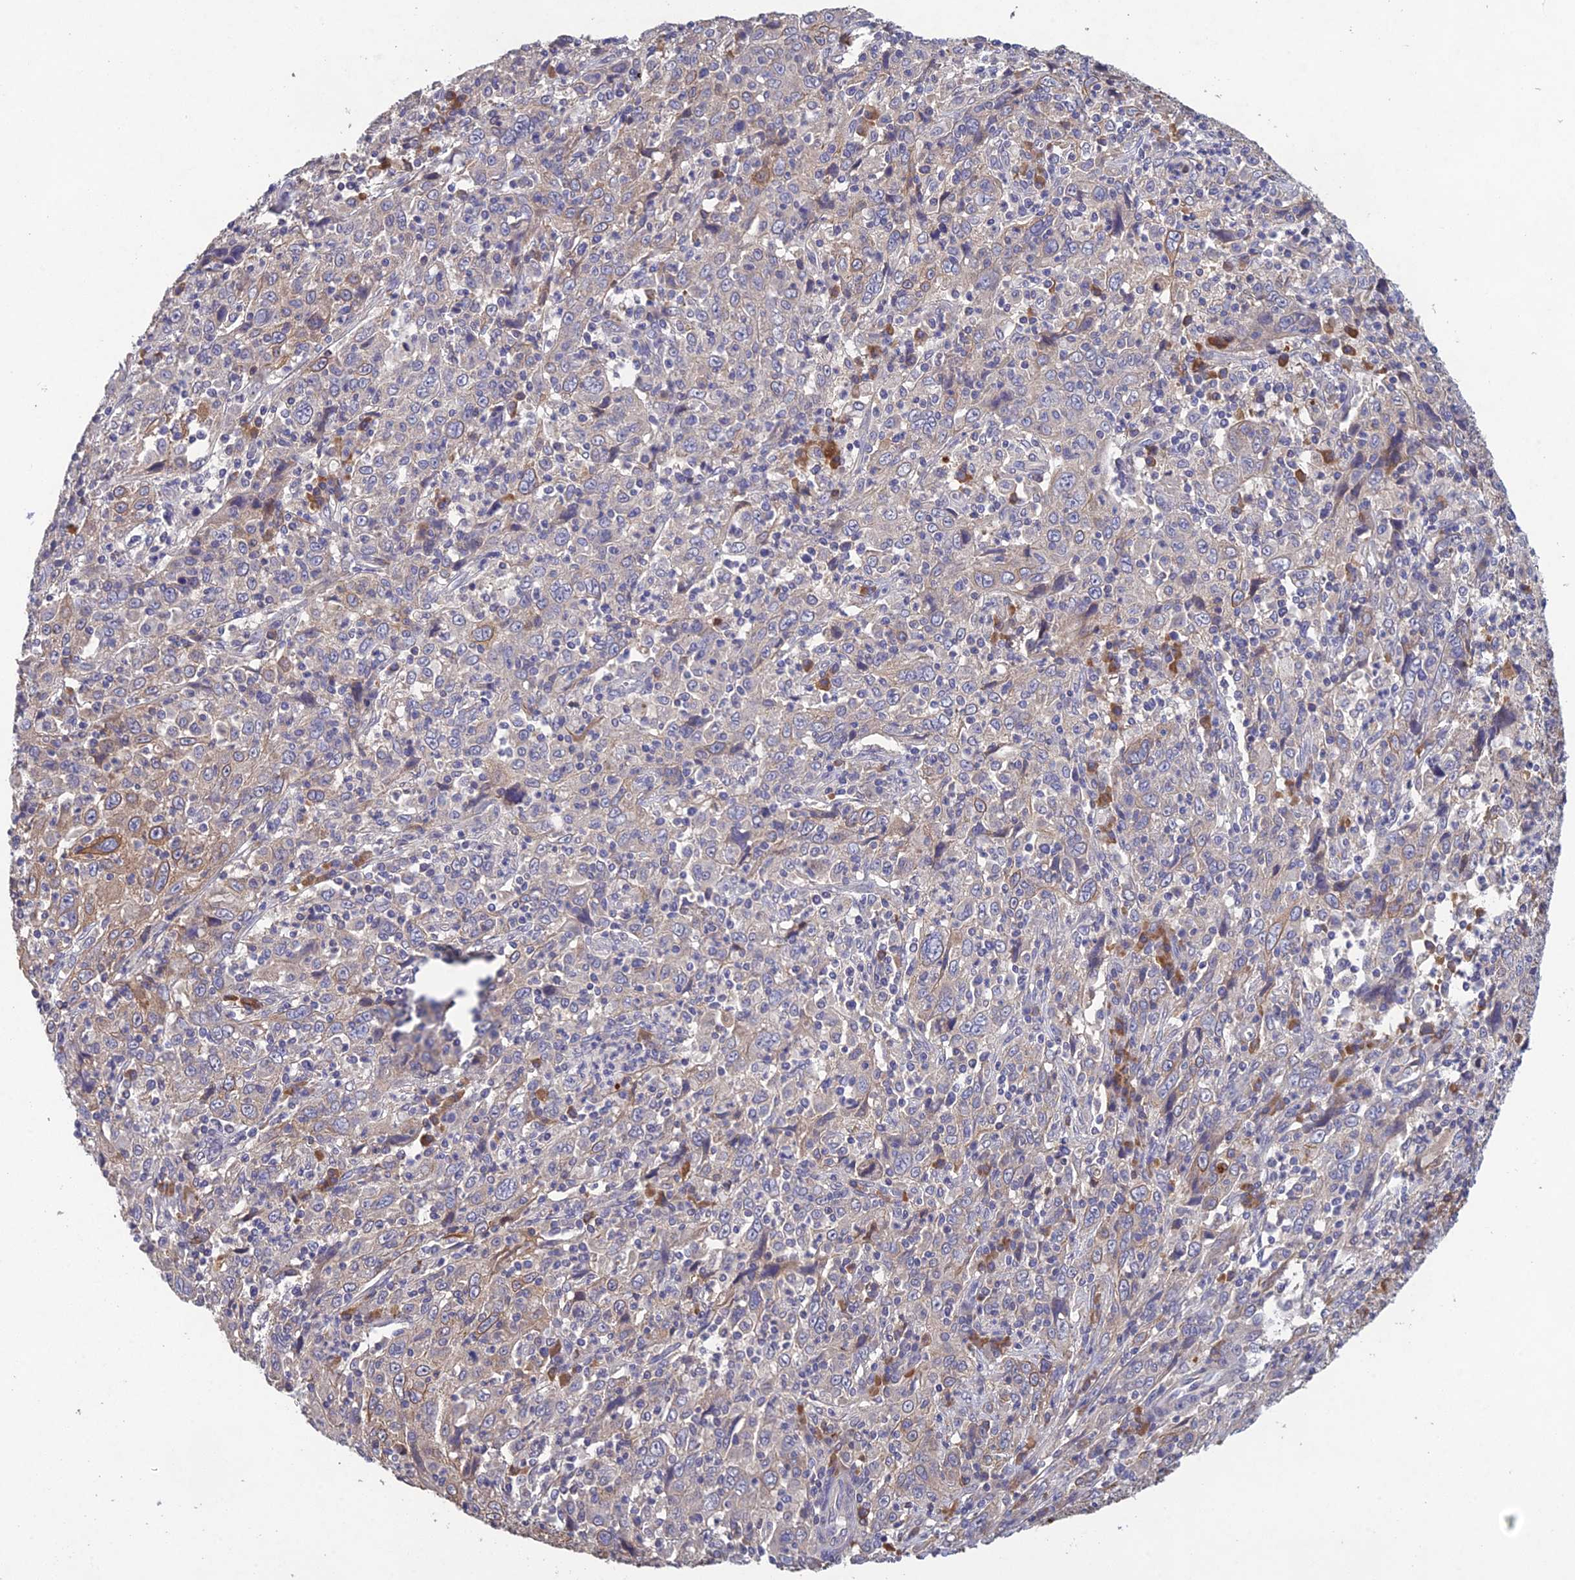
{"staining": {"intensity": "weak", "quantity": "<25%", "location": "cytoplasmic/membranous"}, "tissue": "cervical cancer", "cell_type": "Tumor cells", "image_type": "cancer", "snomed": [{"axis": "morphology", "description": "Squamous cell carcinoma, NOS"}, {"axis": "topography", "description": "Cervix"}], "caption": "Immunohistochemistry micrograph of neoplastic tissue: human cervical squamous cell carcinoma stained with DAB shows no significant protein positivity in tumor cells.", "gene": "SLC39A13", "patient": {"sex": "female", "age": 46}}